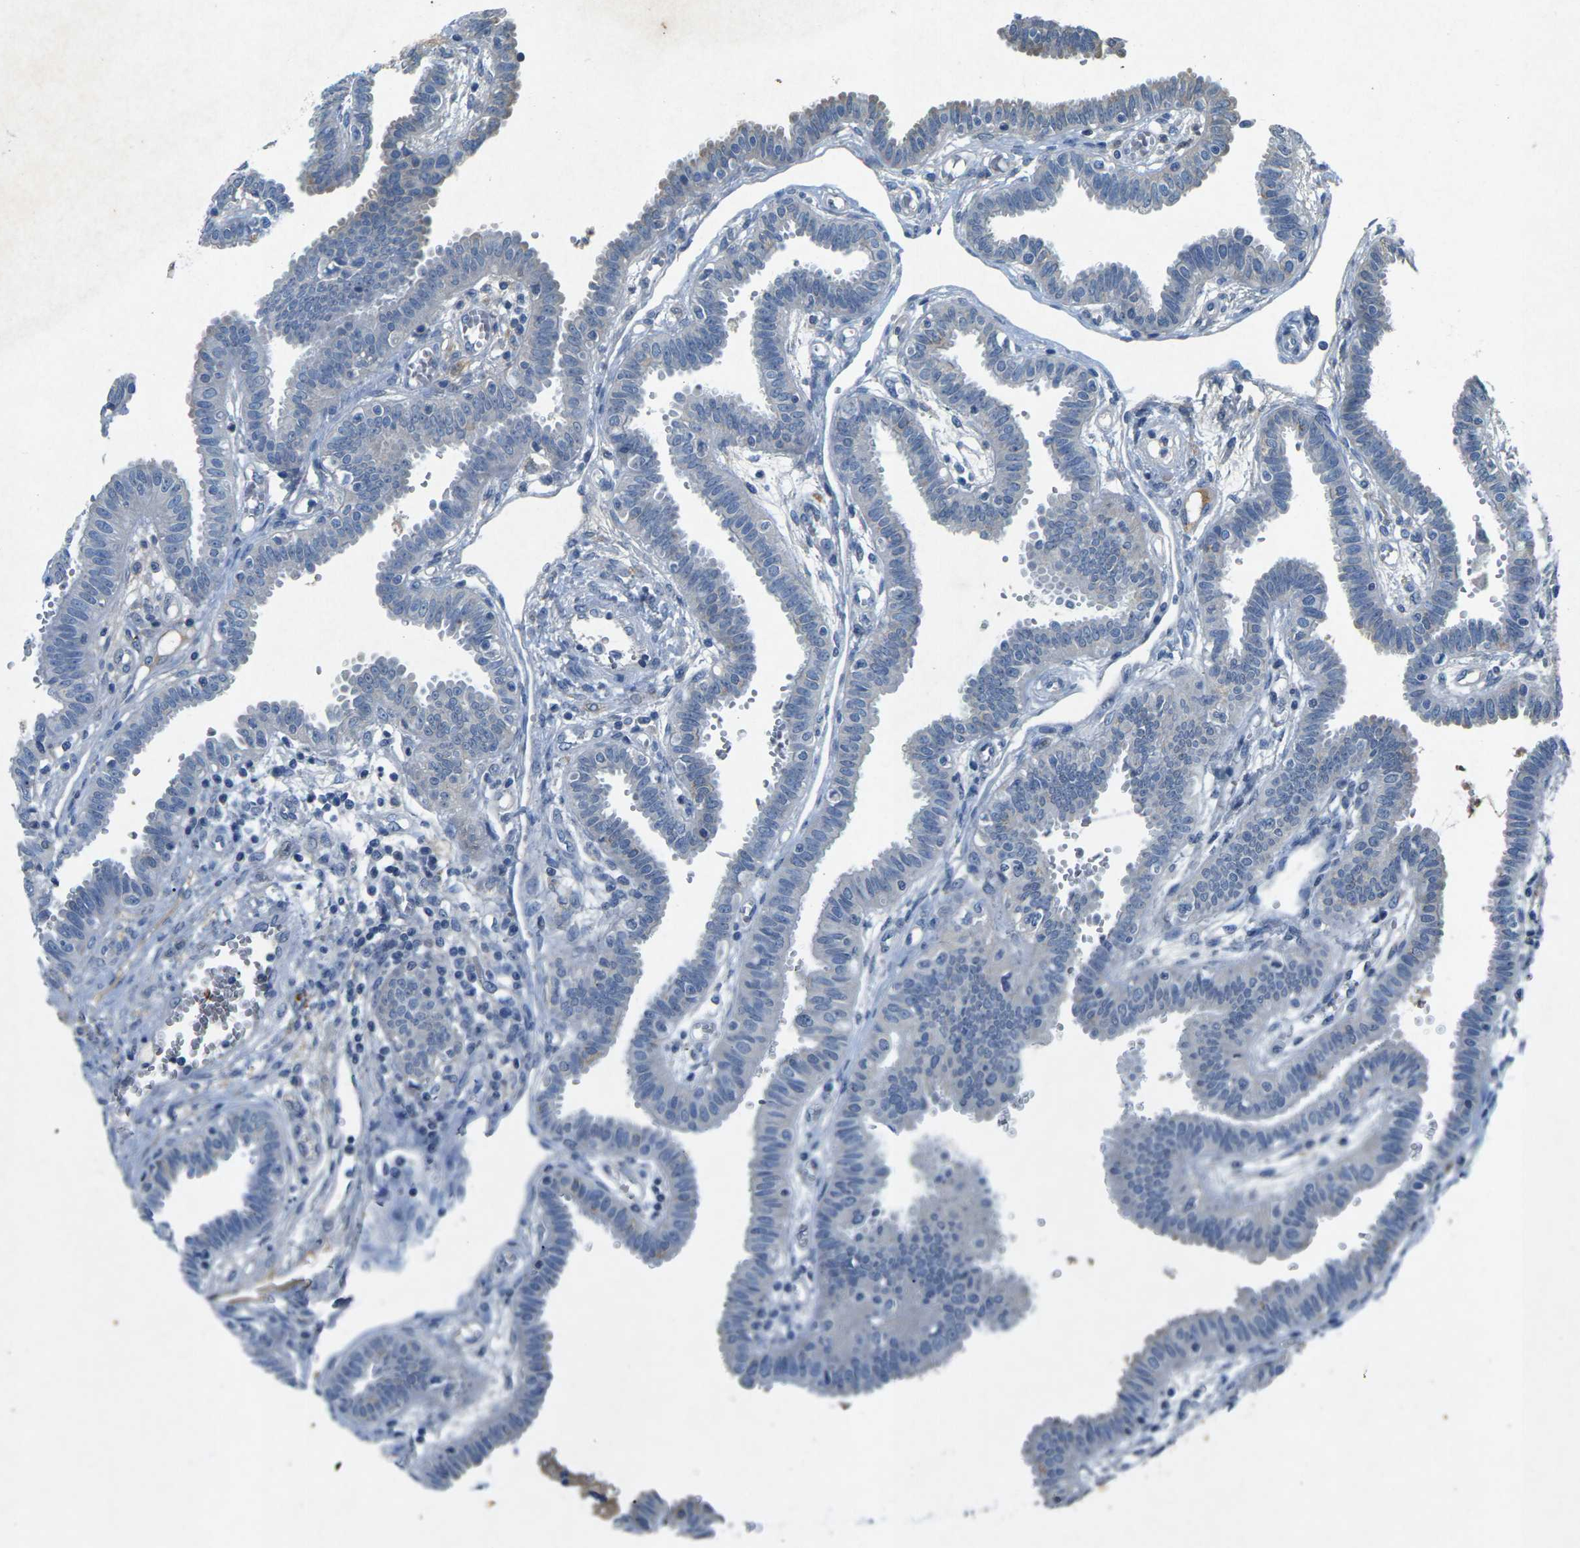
{"staining": {"intensity": "weak", "quantity": "<25%", "location": "cytoplasmic/membranous"}, "tissue": "fallopian tube", "cell_type": "Glandular cells", "image_type": "normal", "snomed": [{"axis": "morphology", "description": "Normal tissue, NOS"}, {"axis": "topography", "description": "Fallopian tube"}], "caption": "A high-resolution photomicrograph shows IHC staining of benign fallopian tube, which reveals no significant positivity in glandular cells.", "gene": "PLG", "patient": {"sex": "female", "age": 32}}